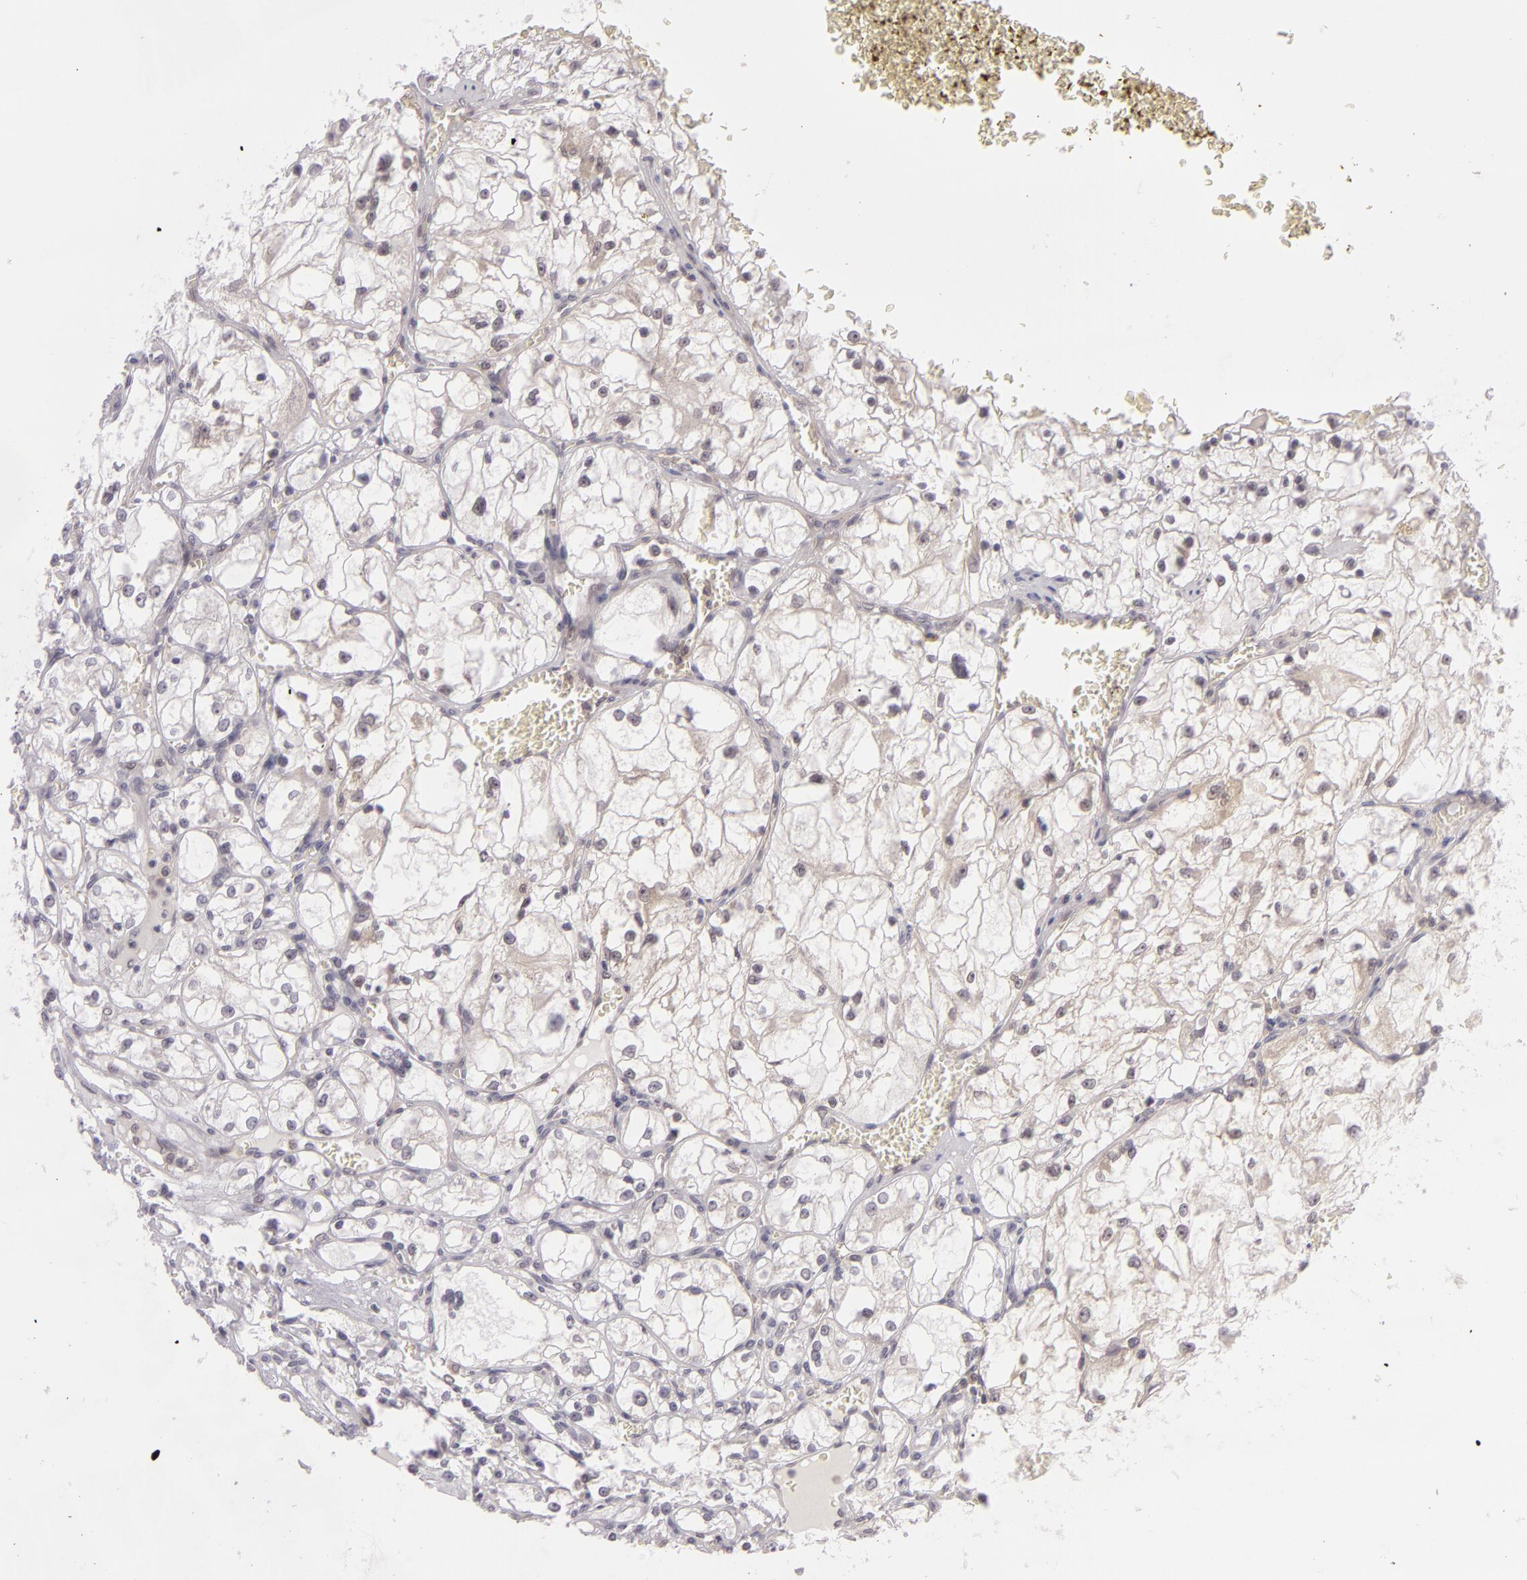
{"staining": {"intensity": "negative", "quantity": "none", "location": "none"}, "tissue": "renal cancer", "cell_type": "Tumor cells", "image_type": "cancer", "snomed": [{"axis": "morphology", "description": "Adenocarcinoma, NOS"}, {"axis": "topography", "description": "Kidney"}], "caption": "Adenocarcinoma (renal) was stained to show a protein in brown. There is no significant positivity in tumor cells.", "gene": "BCL10", "patient": {"sex": "male", "age": 61}}